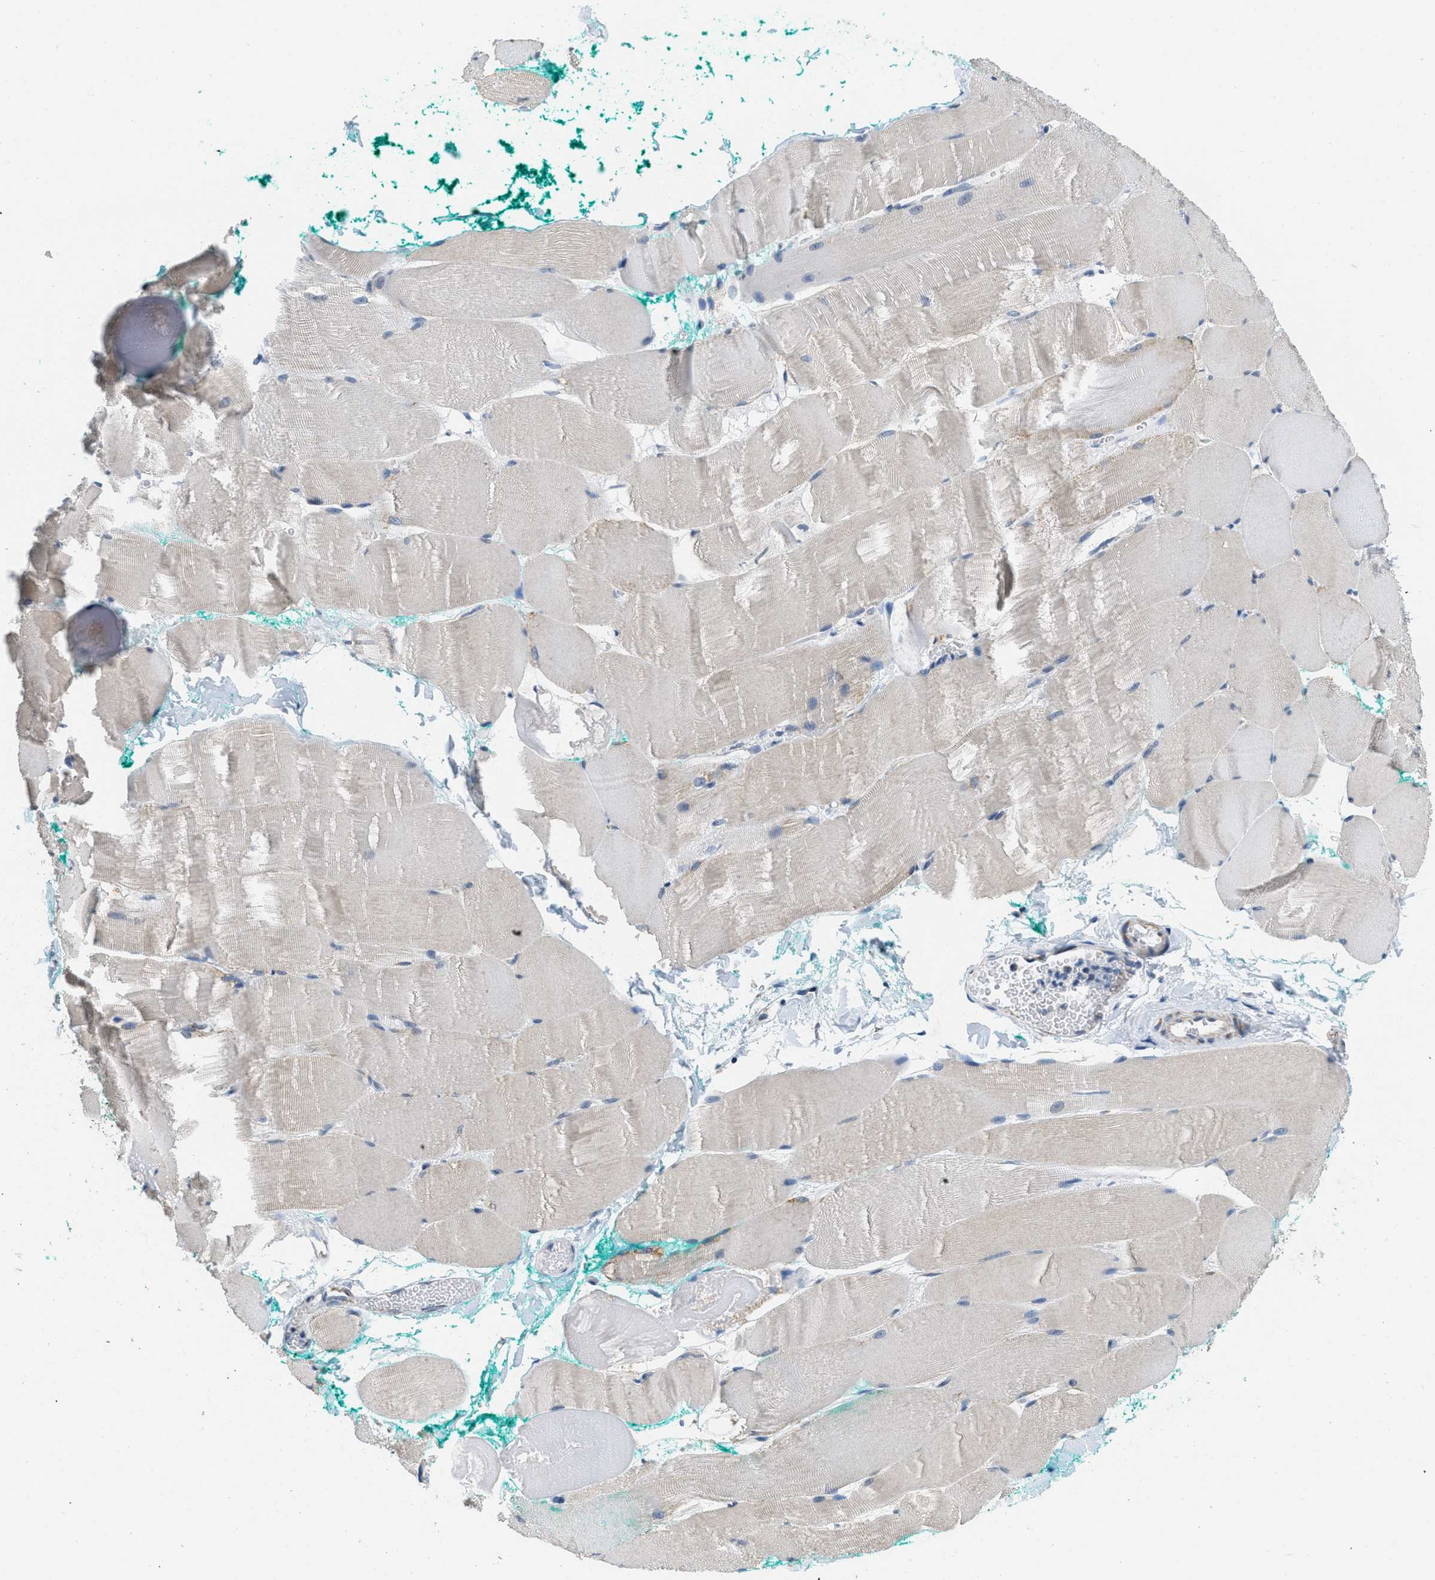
{"staining": {"intensity": "weak", "quantity": "25%-75%", "location": "cytoplasmic/membranous"}, "tissue": "skeletal muscle", "cell_type": "Myocytes", "image_type": "normal", "snomed": [{"axis": "morphology", "description": "Normal tissue, NOS"}, {"axis": "morphology", "description": "Squamous cell carcinoma, NOS"}, {"axis": "topography", "description": "Skeletal muscle"}], "caption": "Immunohistochemistry (IHC) of normal human skeletal muscle shows low levels of weak cytoplasmic/membranous staining in about 25%-75% of myocytes.", "gene": "TOMM70", "patient": {"sex": "male", "age": 51}}